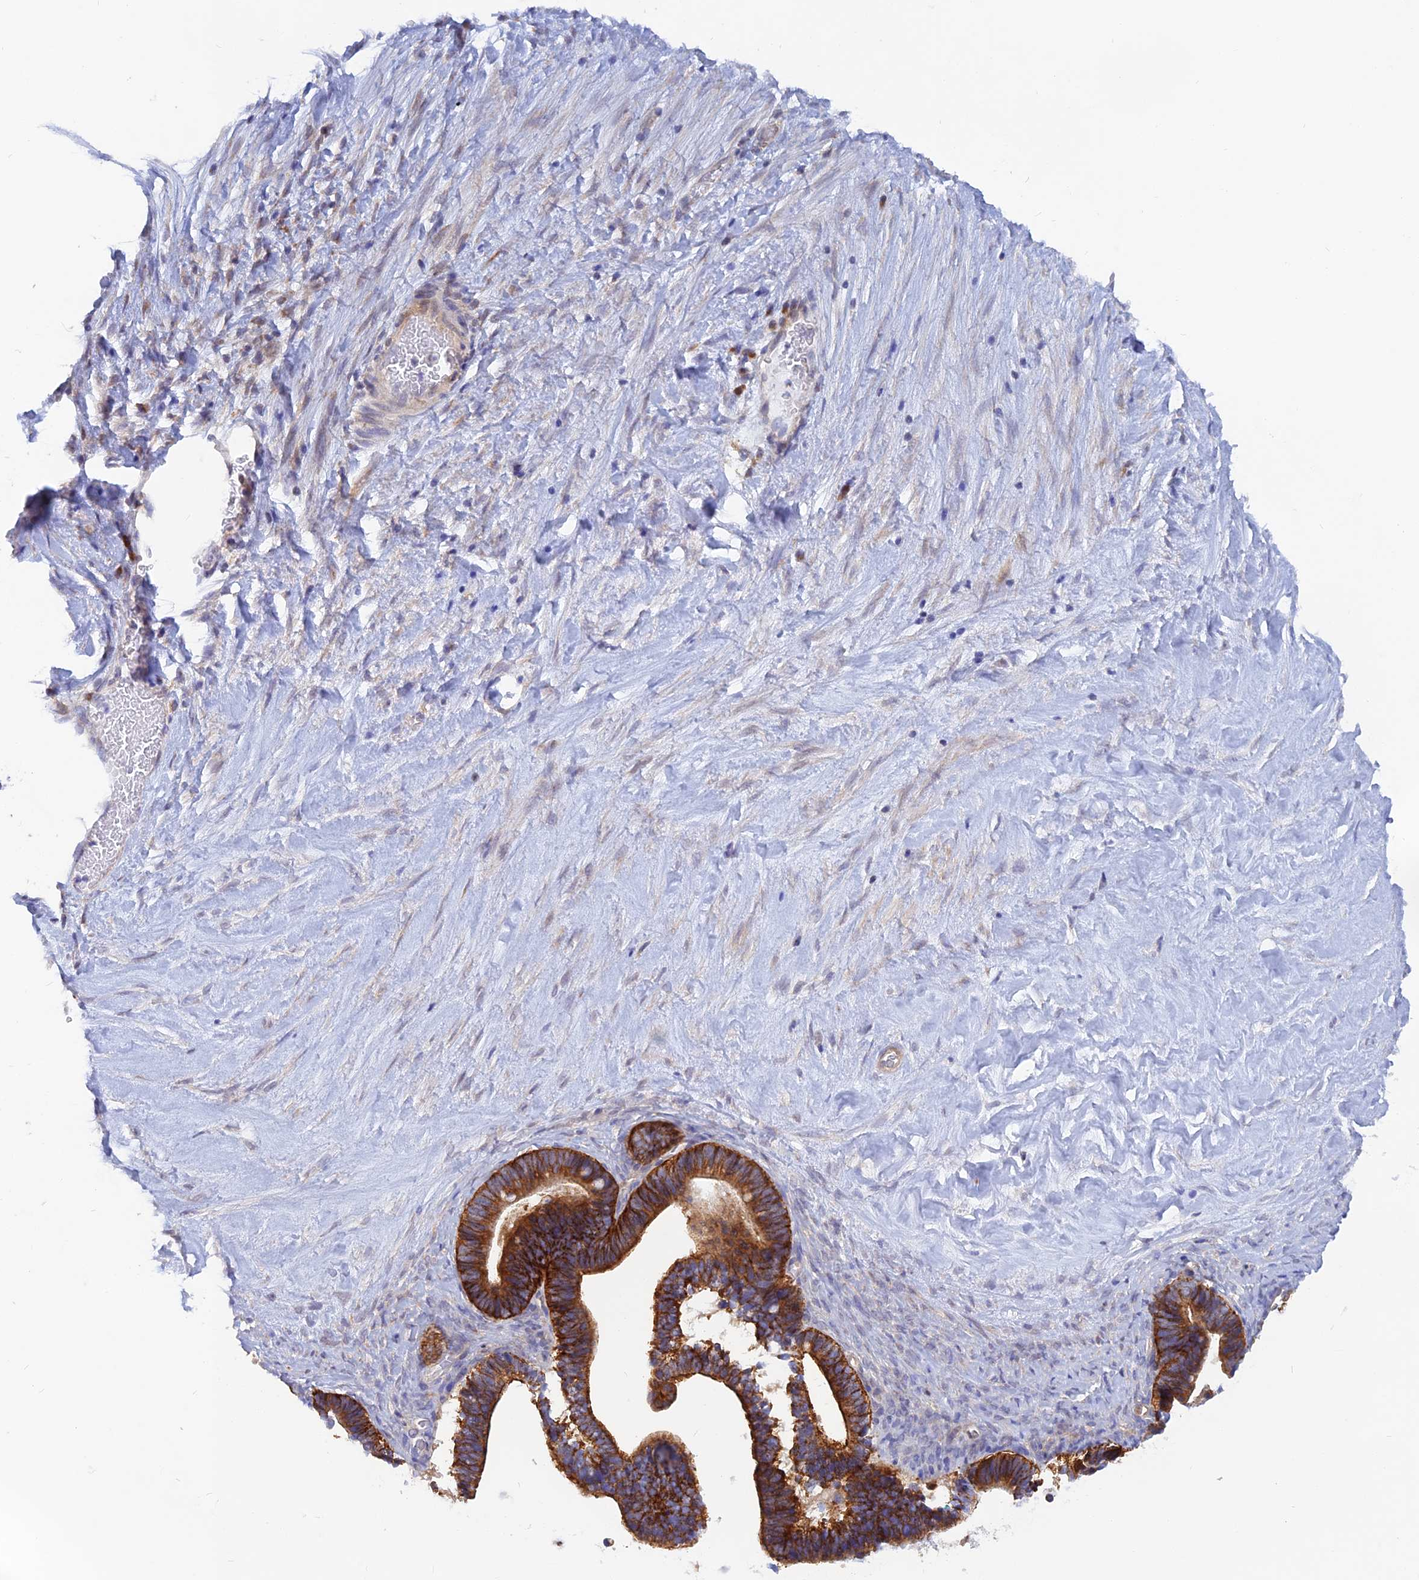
{"staining": {"intensity": "strong", "quantity": ">75%", "location": "cytoplasmic/membranous"}, "tissue": "ovarian cancer", "cell_type": "Tumor cells", "image_type": "cancer", "snomed": [{"axis": "morphology", "description": "Cystadenocarcinoma, serous, NOS"}, {"axis": "topography", "description": "Ovary"}], "caption": "Immunohistochemical staining of serous cystadenocarcinoma (ovarian) exhibits high levels of strong cytoplasmic/membranous protein staining in approximately >75% of tumor cells. (DAB (3,3'-diaminobenzidine) IHC with brightfield microscopy, high magnification).", "gene": "DNAJC16", "patient": {"sex": "female", "age": 56}}